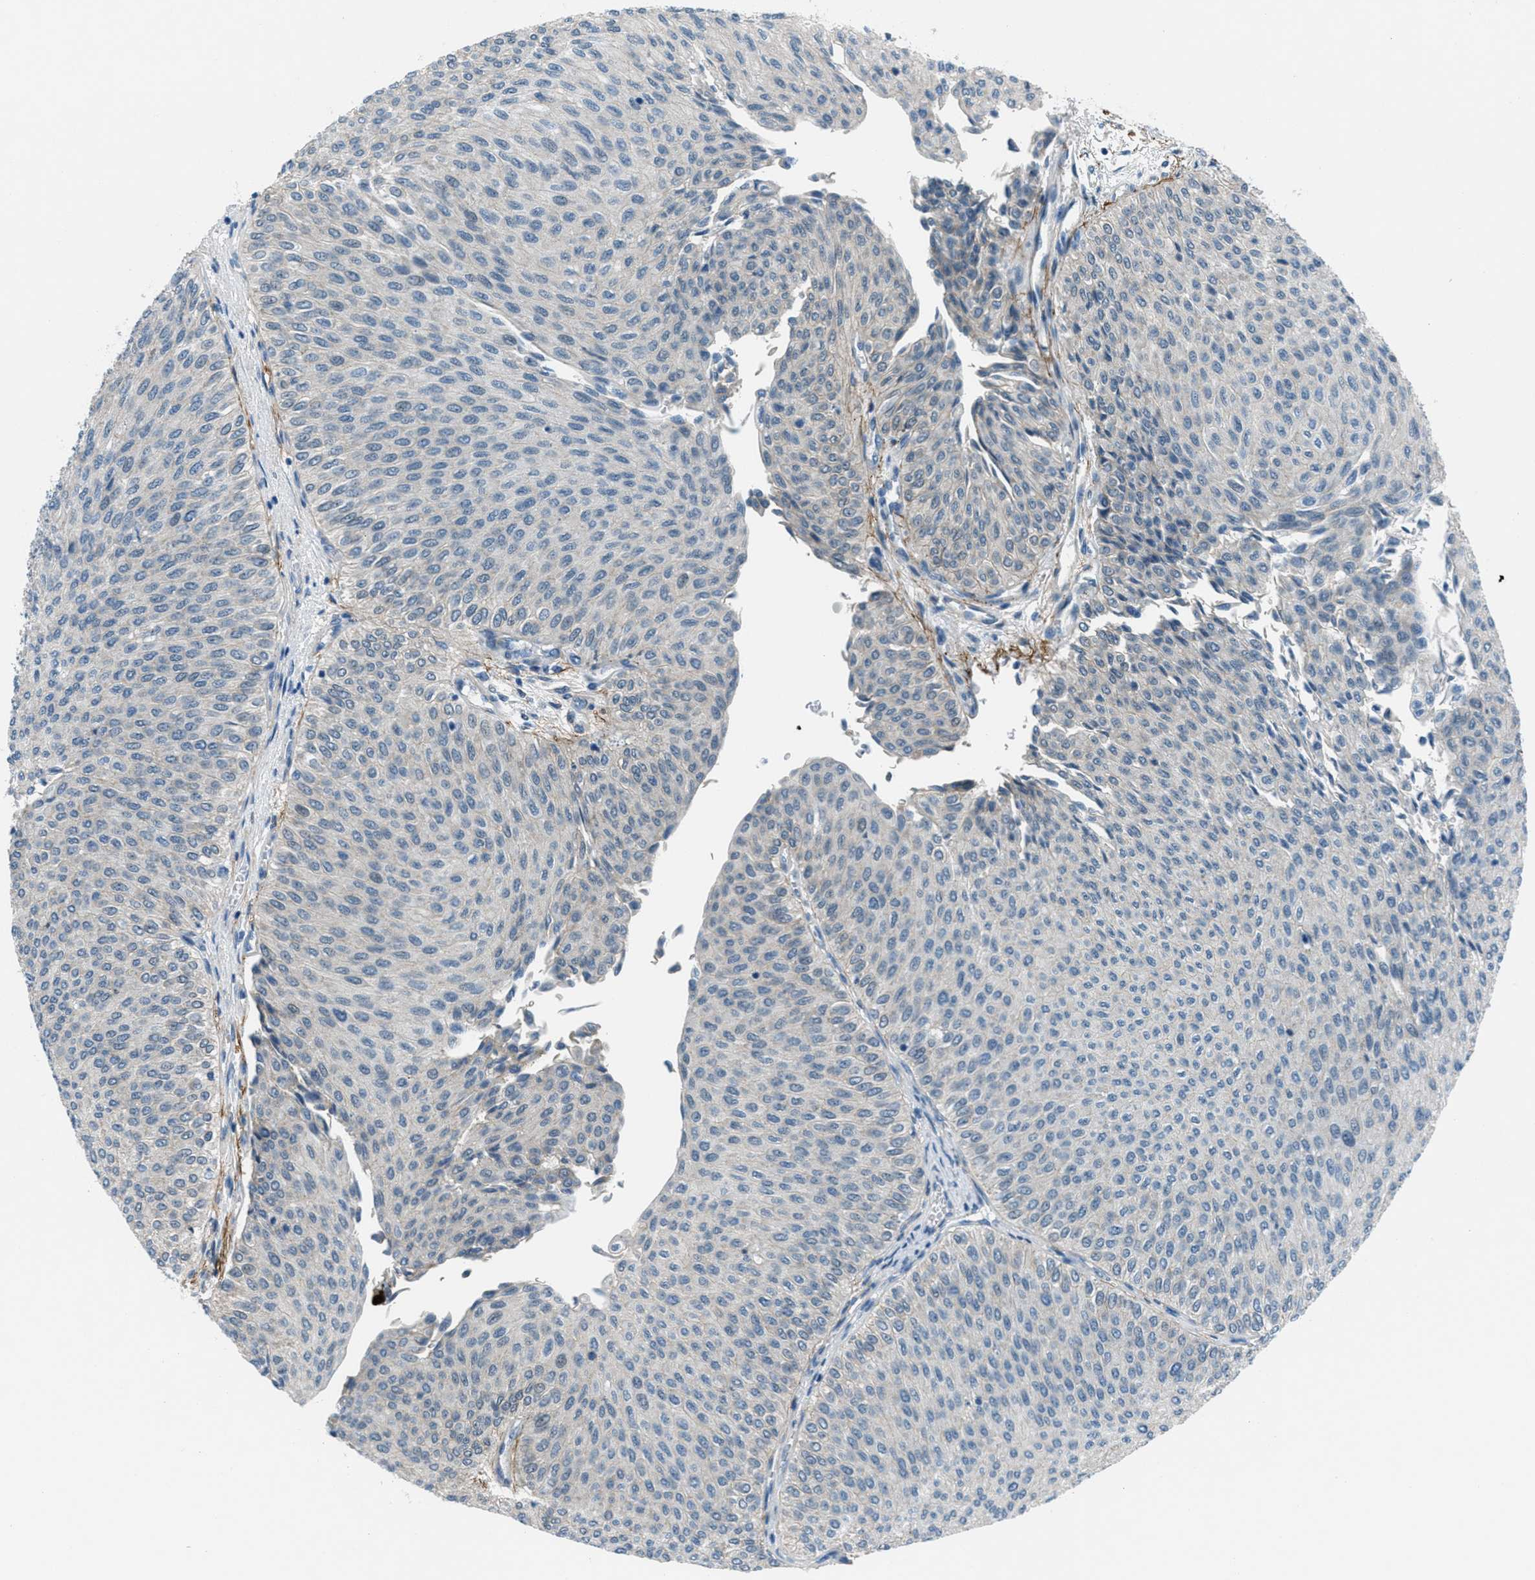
{"staining": {"intensity": "negative", "quantity": "none", "location": "none"}, "tissue": "urothelial cancer", "cell_type": "Tumor cells", "image_type": "cancer", "snomed": [{"axis": "morphology", "description": "Urothelial carcinoma, Low grade"}, {"axis": "topography", "description": "Urinary bladder"}], "caption": "Human urothelial carcinoma (low-grade) stained for a protein using immunohistochemistry demonstrates no staining in tumor cells.", "gene": "FBN1", "patient": {"sex": "male", "age": 78}}